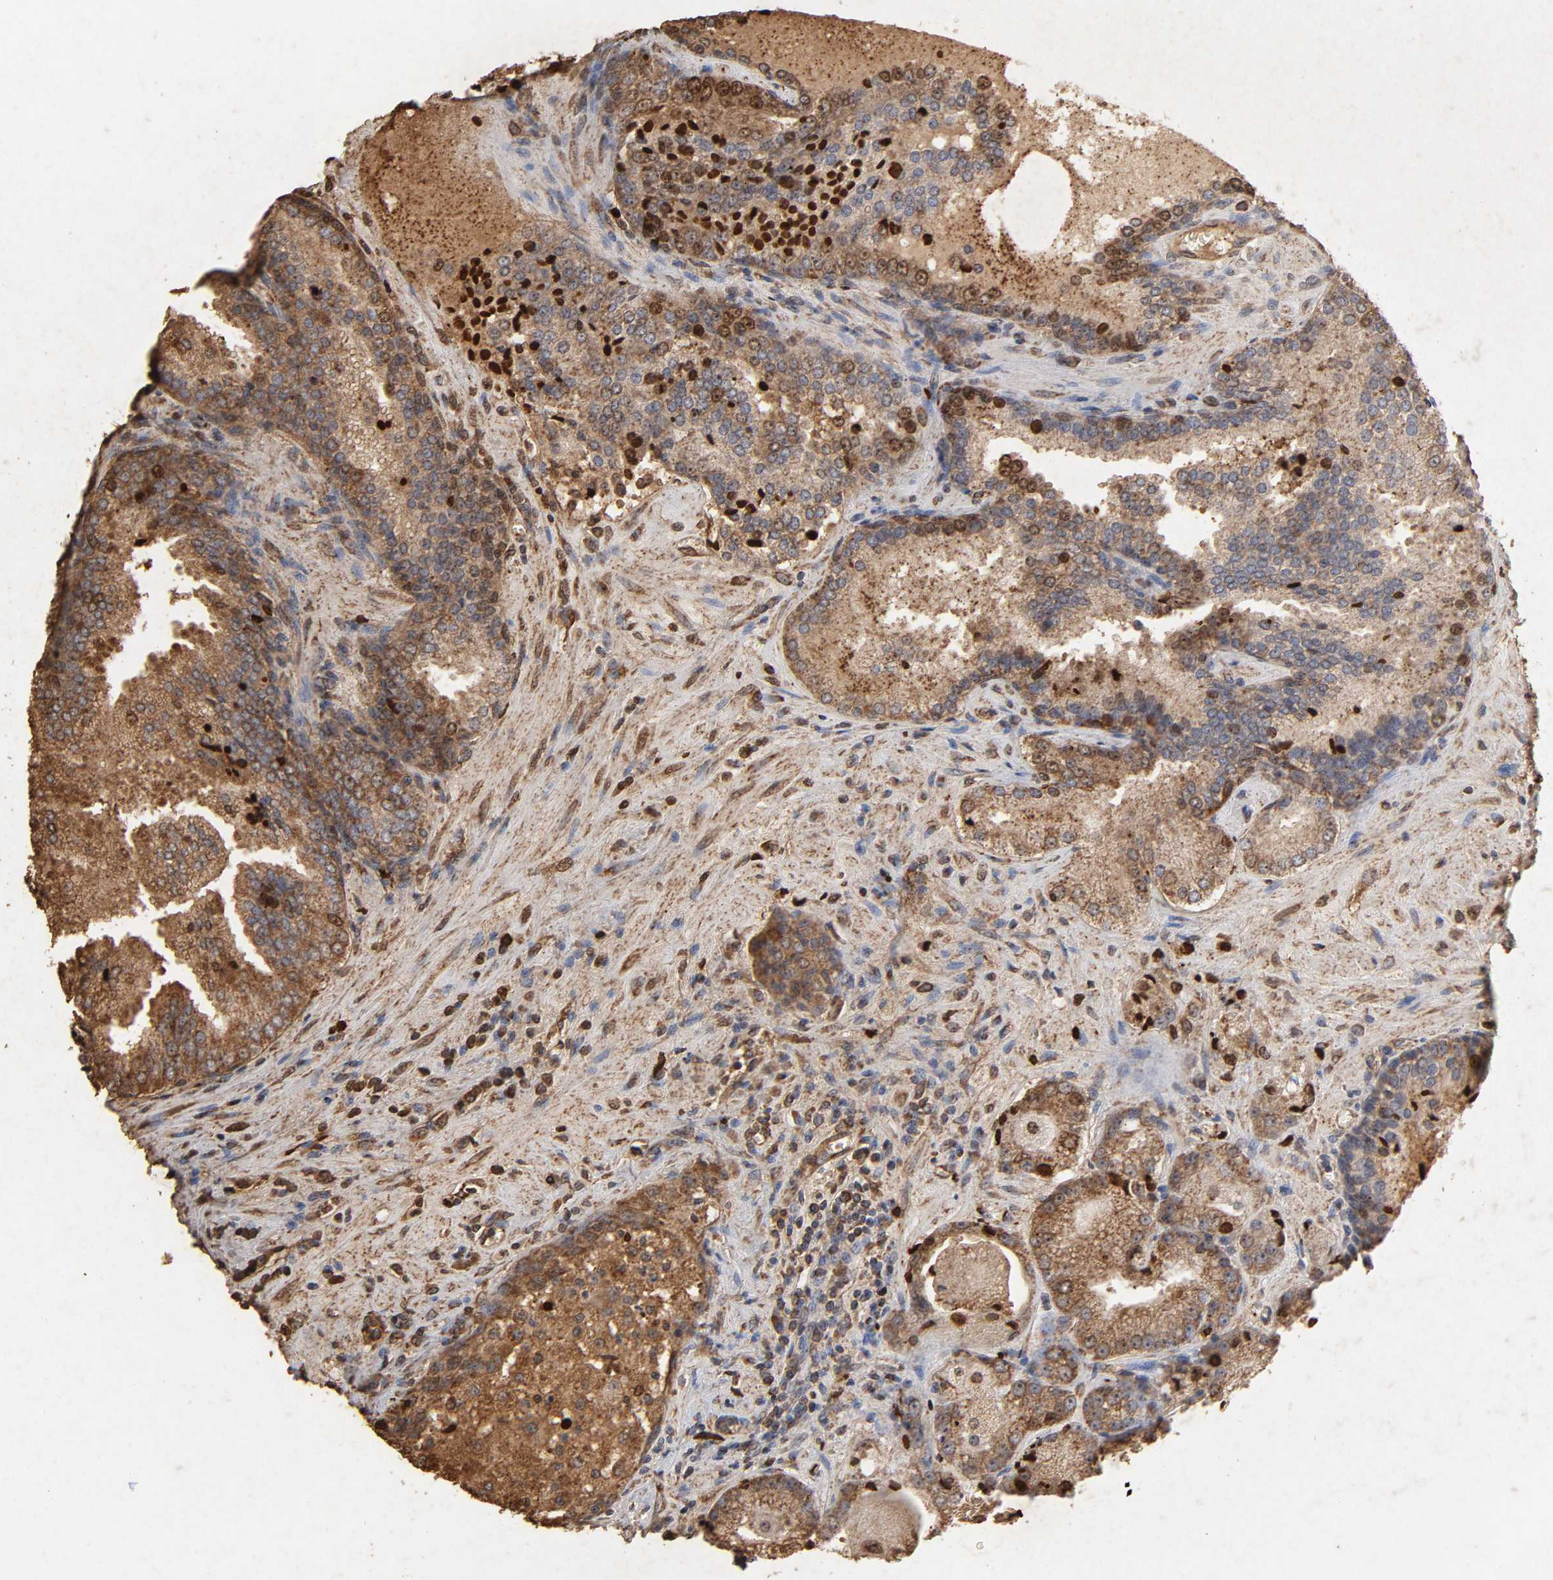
{"staining": {"intensity": "strong", "quantity": ">75%", "location": "cytoplasmic/membranous"}, "tissue": "prostate cancer", "cell_type": "Tumor cells", "image_type": "cancer", "snomed": [{"axis": "morphology", "description": "Adenocarcinoma, Low grade"}, {"axis": "topography", "description": "Prostate"}], "caption": "Strong cytoplasmic/membranous protein positivity is seen in approximately >75% of tumor cells in prostate adenocarcinoma (low-grade).", "gene": "CYCS", "patient": {"sex": "male", "age": 60}}